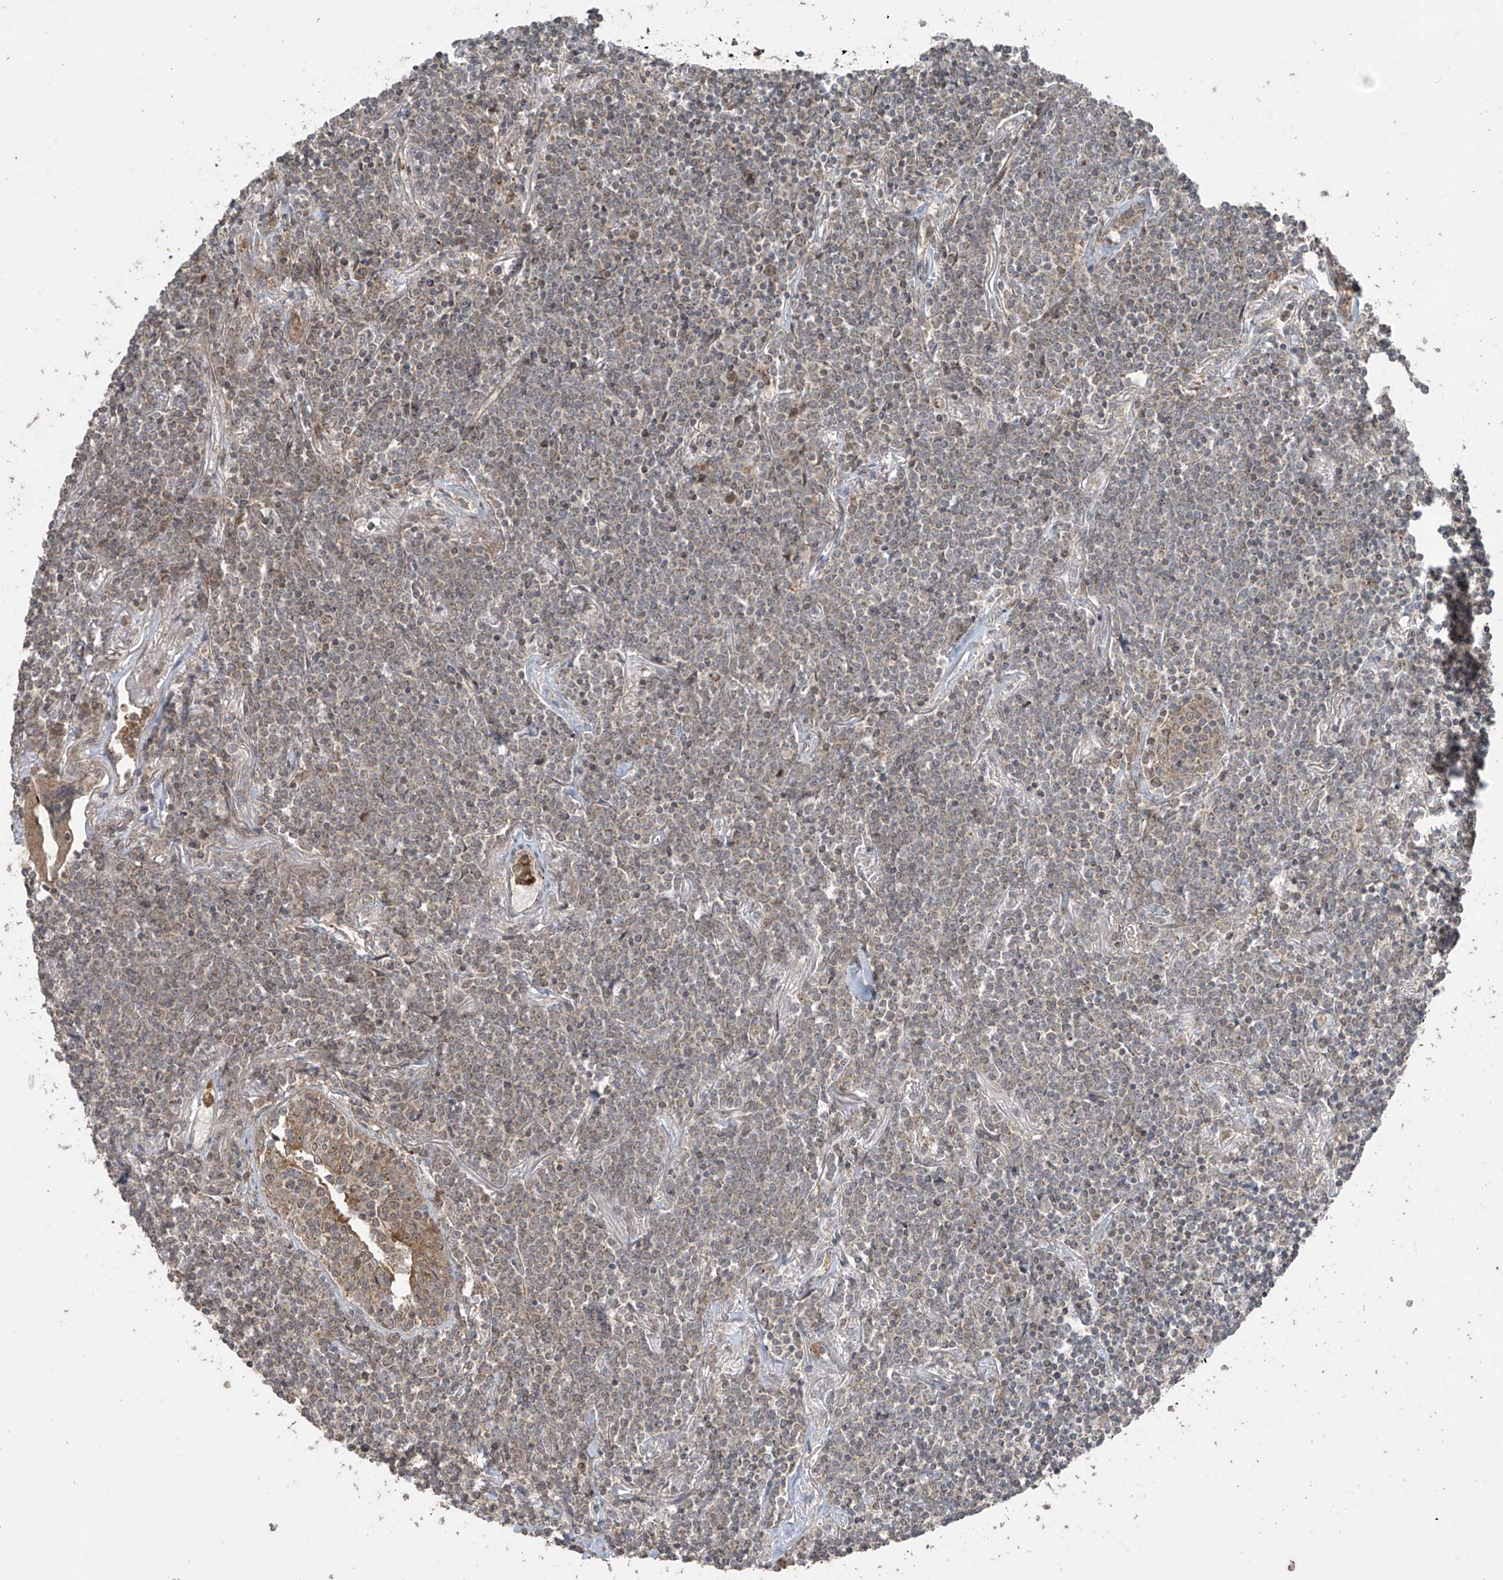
{"staining": {"intensity": "negative", "quantity": "none", "location": "none"}, "tissue": "lymphoma", "cell_type": "Tumor cells", "image_type": "cancer", "snomed": [{"axis": "morphology", "description": "Malignant lymphoma, non-Hodgkin's type, Low grade"}, {"axis": "topography", "description": "Lung"}], "caption": "This is an IHC histopathology image of lymphoma. There is no positivity in tumor cells.", "gene": "PGPEP1", "patient": {"sex": "female", "age": 71}}